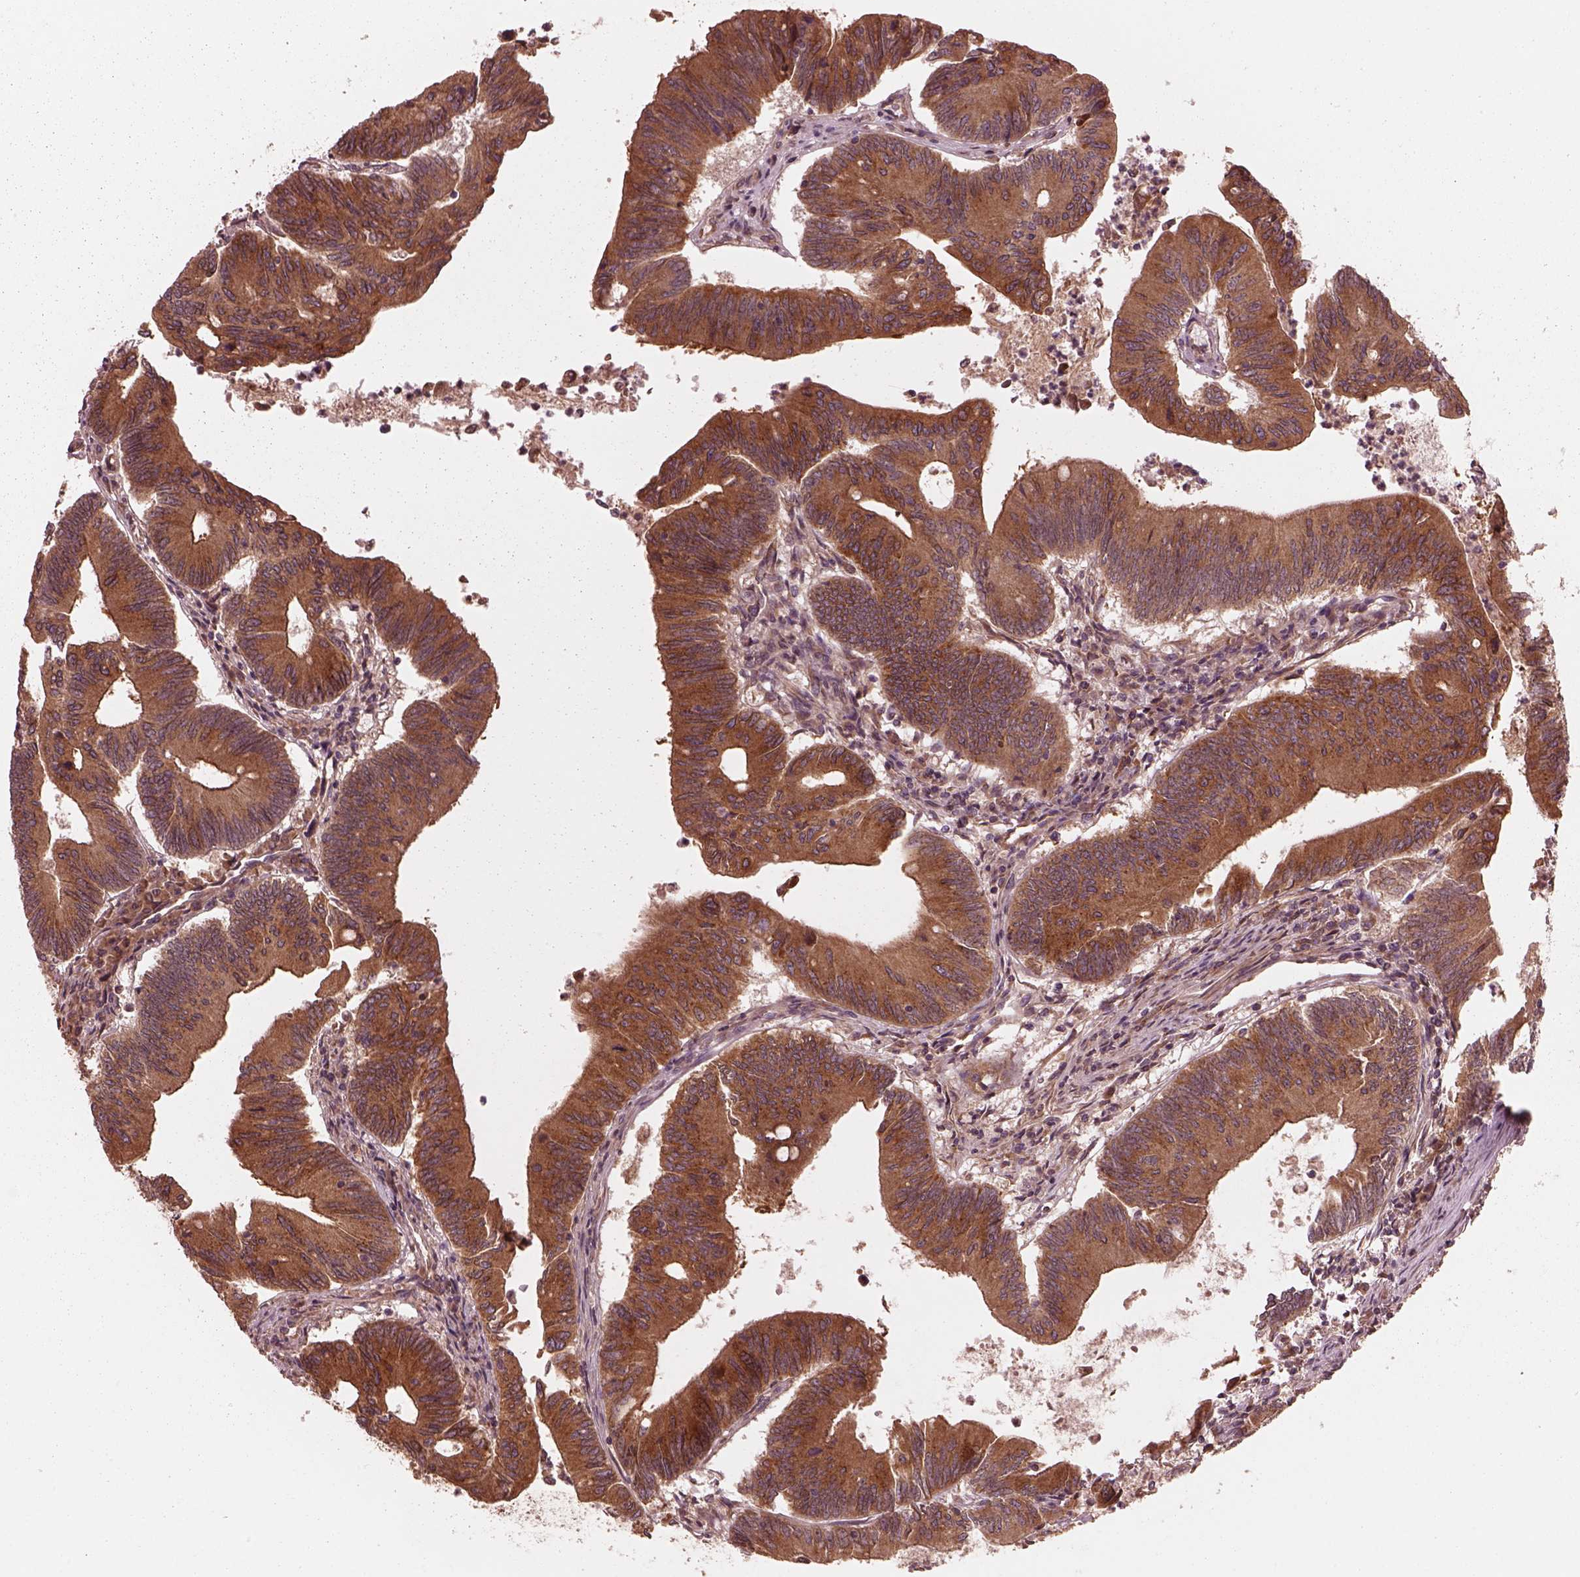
{"staining": {"intensity": "strong", "quantity": ">75%", "location": "cytoplasmic/membranous"}, "tissue": "colorectal cancer", "cell_type": "Tumor cells", "image_type": "cancer", "snomed": [{"axis": "morphology", "description": "Adenocarcinoma, NOS"}, {"axis": "topography", "description": "Colon"}], "caption": "Immunohistochemistry (IHC) image of neoplastic tissue: human colorectal cancer stained using immunohistochemistry displays high levels of strong protein expression localized specifically in the cytoplasmic/membranous of tumor cells, appearing as a cytoplasmic/membranous brown color.", "gene": "PIK3R2", "patient": {"sex": "female", "age": 70}}